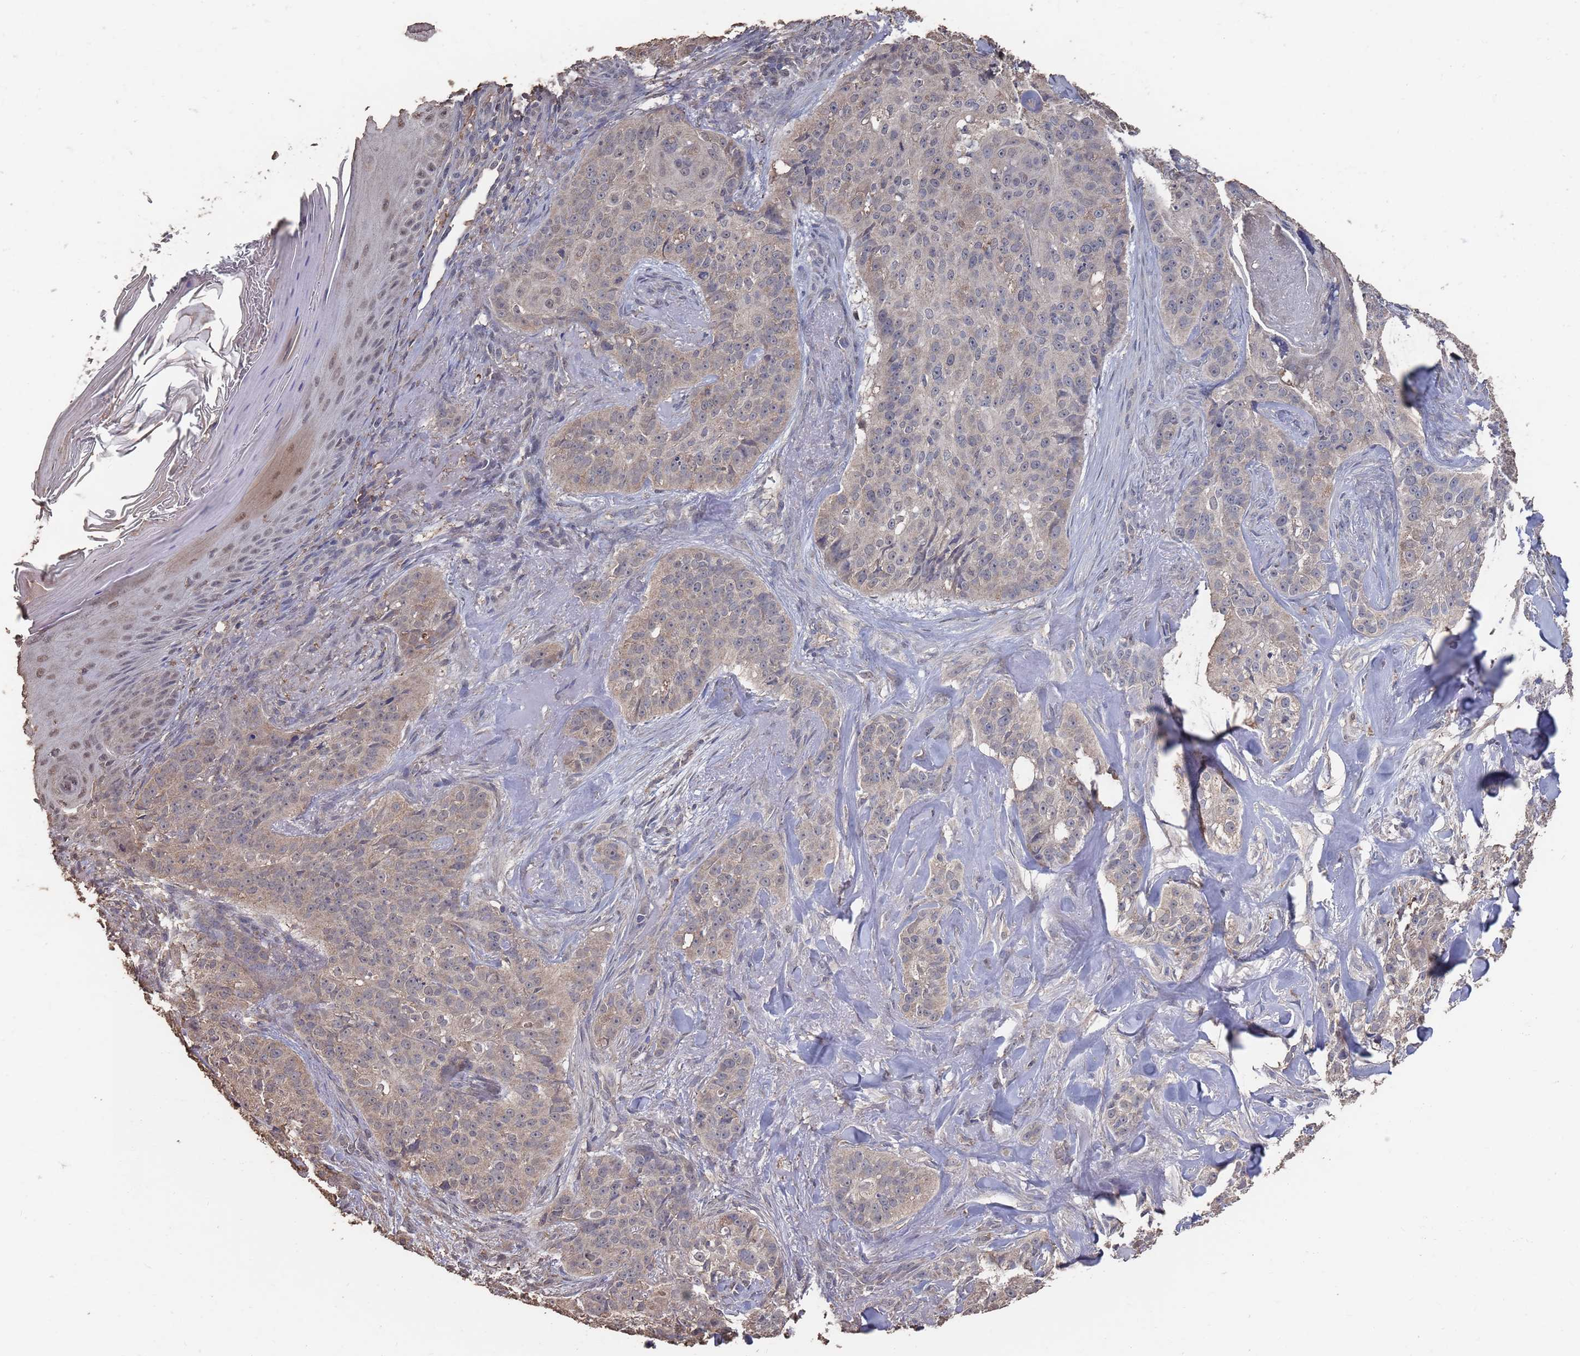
{"staining": {"intensity": "weak", "quantity": "25%-75%", "location": "cytoplasmic/membranous"}, "tissue": "skin cancer", "cell_type": "Tumor cells", "image_type": "cancer", "snomed": [{"axis": "morphology", "description": "Basal cell carcinoma"}, {"axis": "topography", "description": "Skin"}], "caption": "Approximately 25%-75% of tumor cells in skin cancer display weak cytoplasmic/membranous protein expression as visualized by brown immunohistochemical staining.", "gene": "BTBD18", "patient": {"sex": "female", "age": 92}}